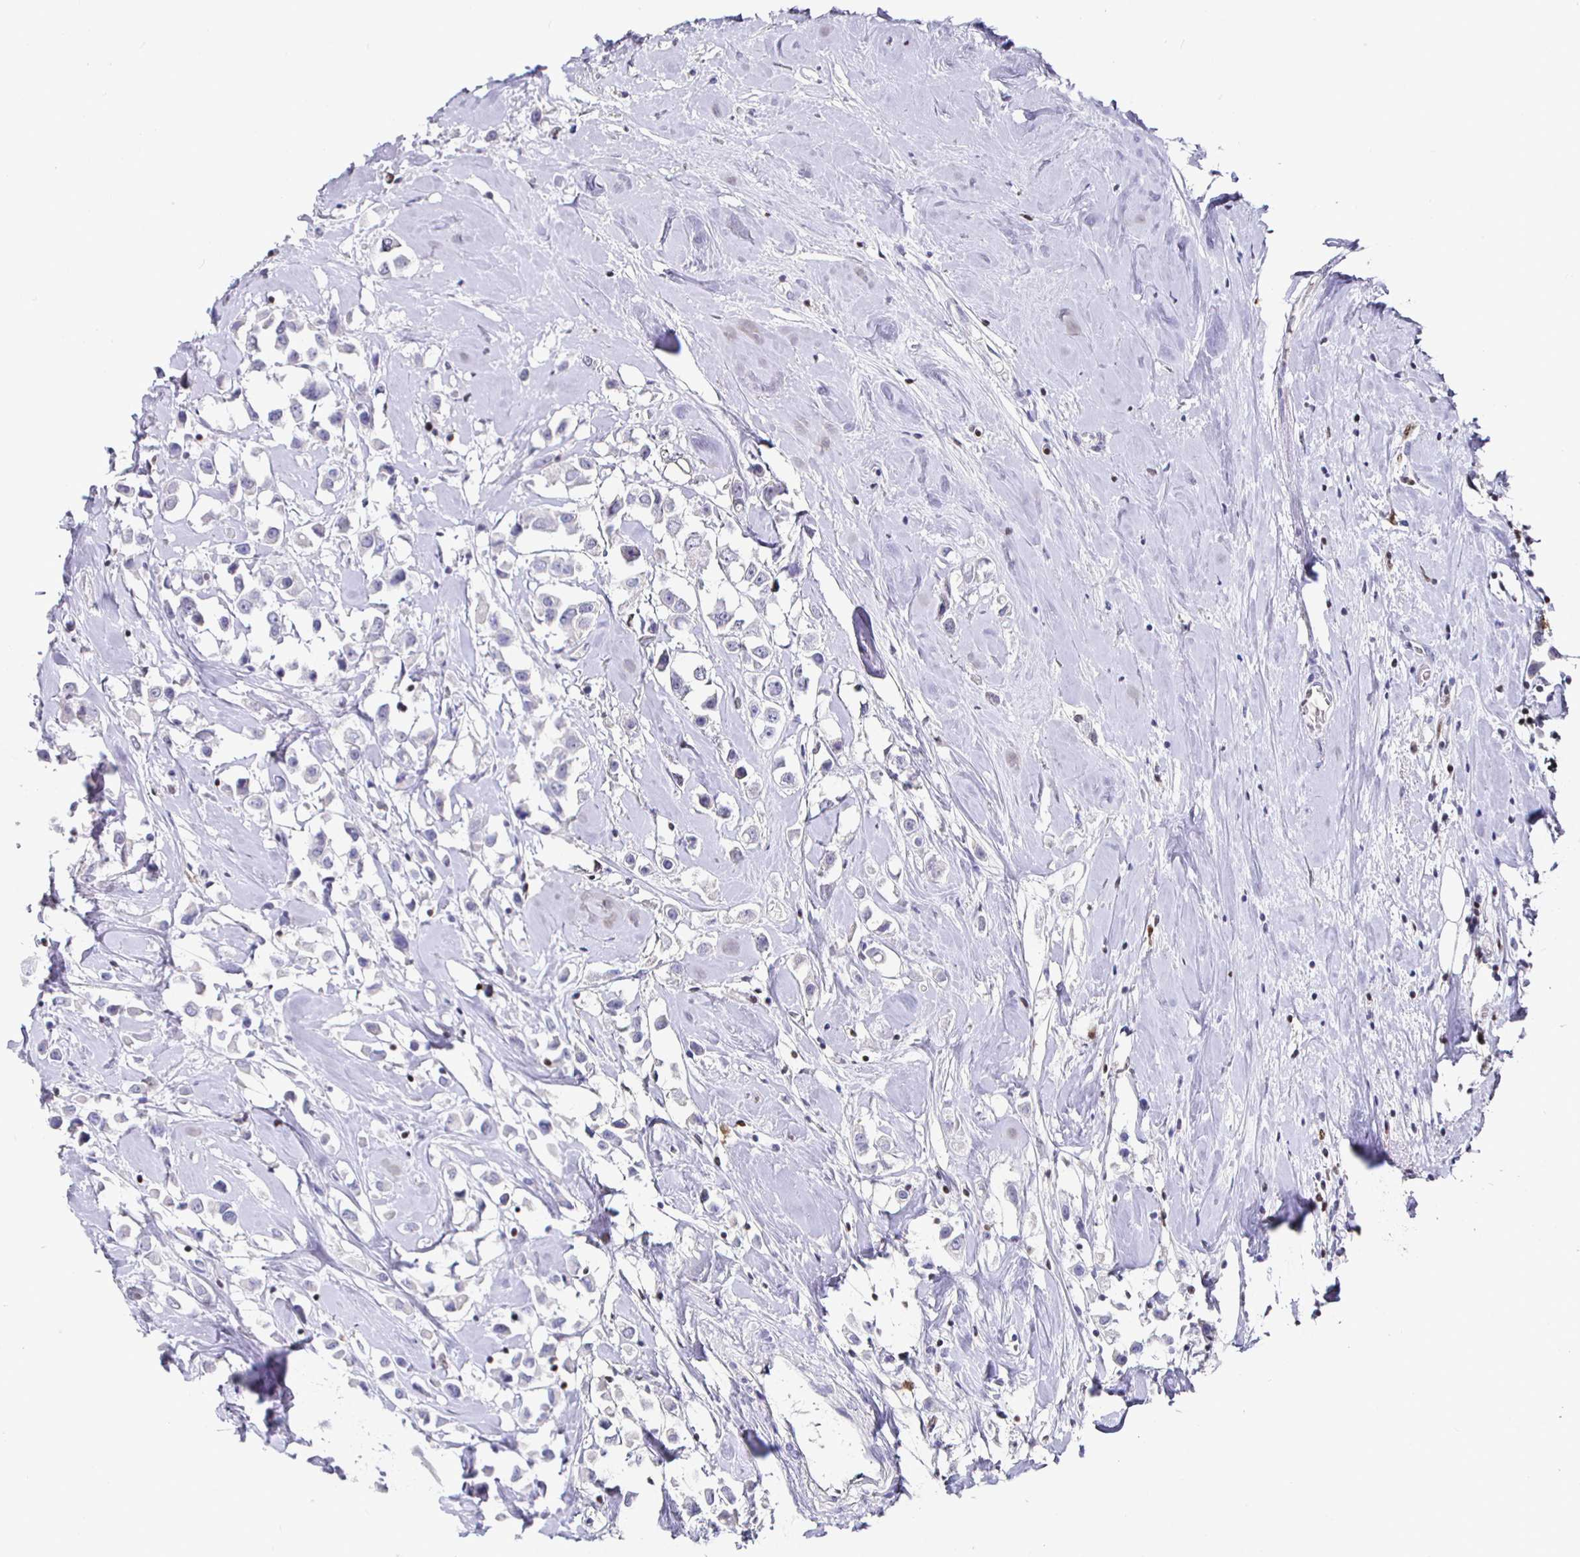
{"staining": {"intensity": "negative", "quantity": "none", "location": "none"}, "tissue": "breast cancer", "cell_type": "Tumor cells", "image_type": "cancer", "snomed": [{"axis": "morphology", "description": "Duct carcinoma"}, {"axis": "topography", "description": "Breast"}], "caption": "Breast cancer was stained to show a protein in brown. There is no significant expression in tumor cells. (DAB (3,3'-diaminobenzidine) immunohistochemistry visualized using brightfield microscopy, high magnification).", "gene": "RUNX2", "patient": {"sex": "female", "age": 61}}